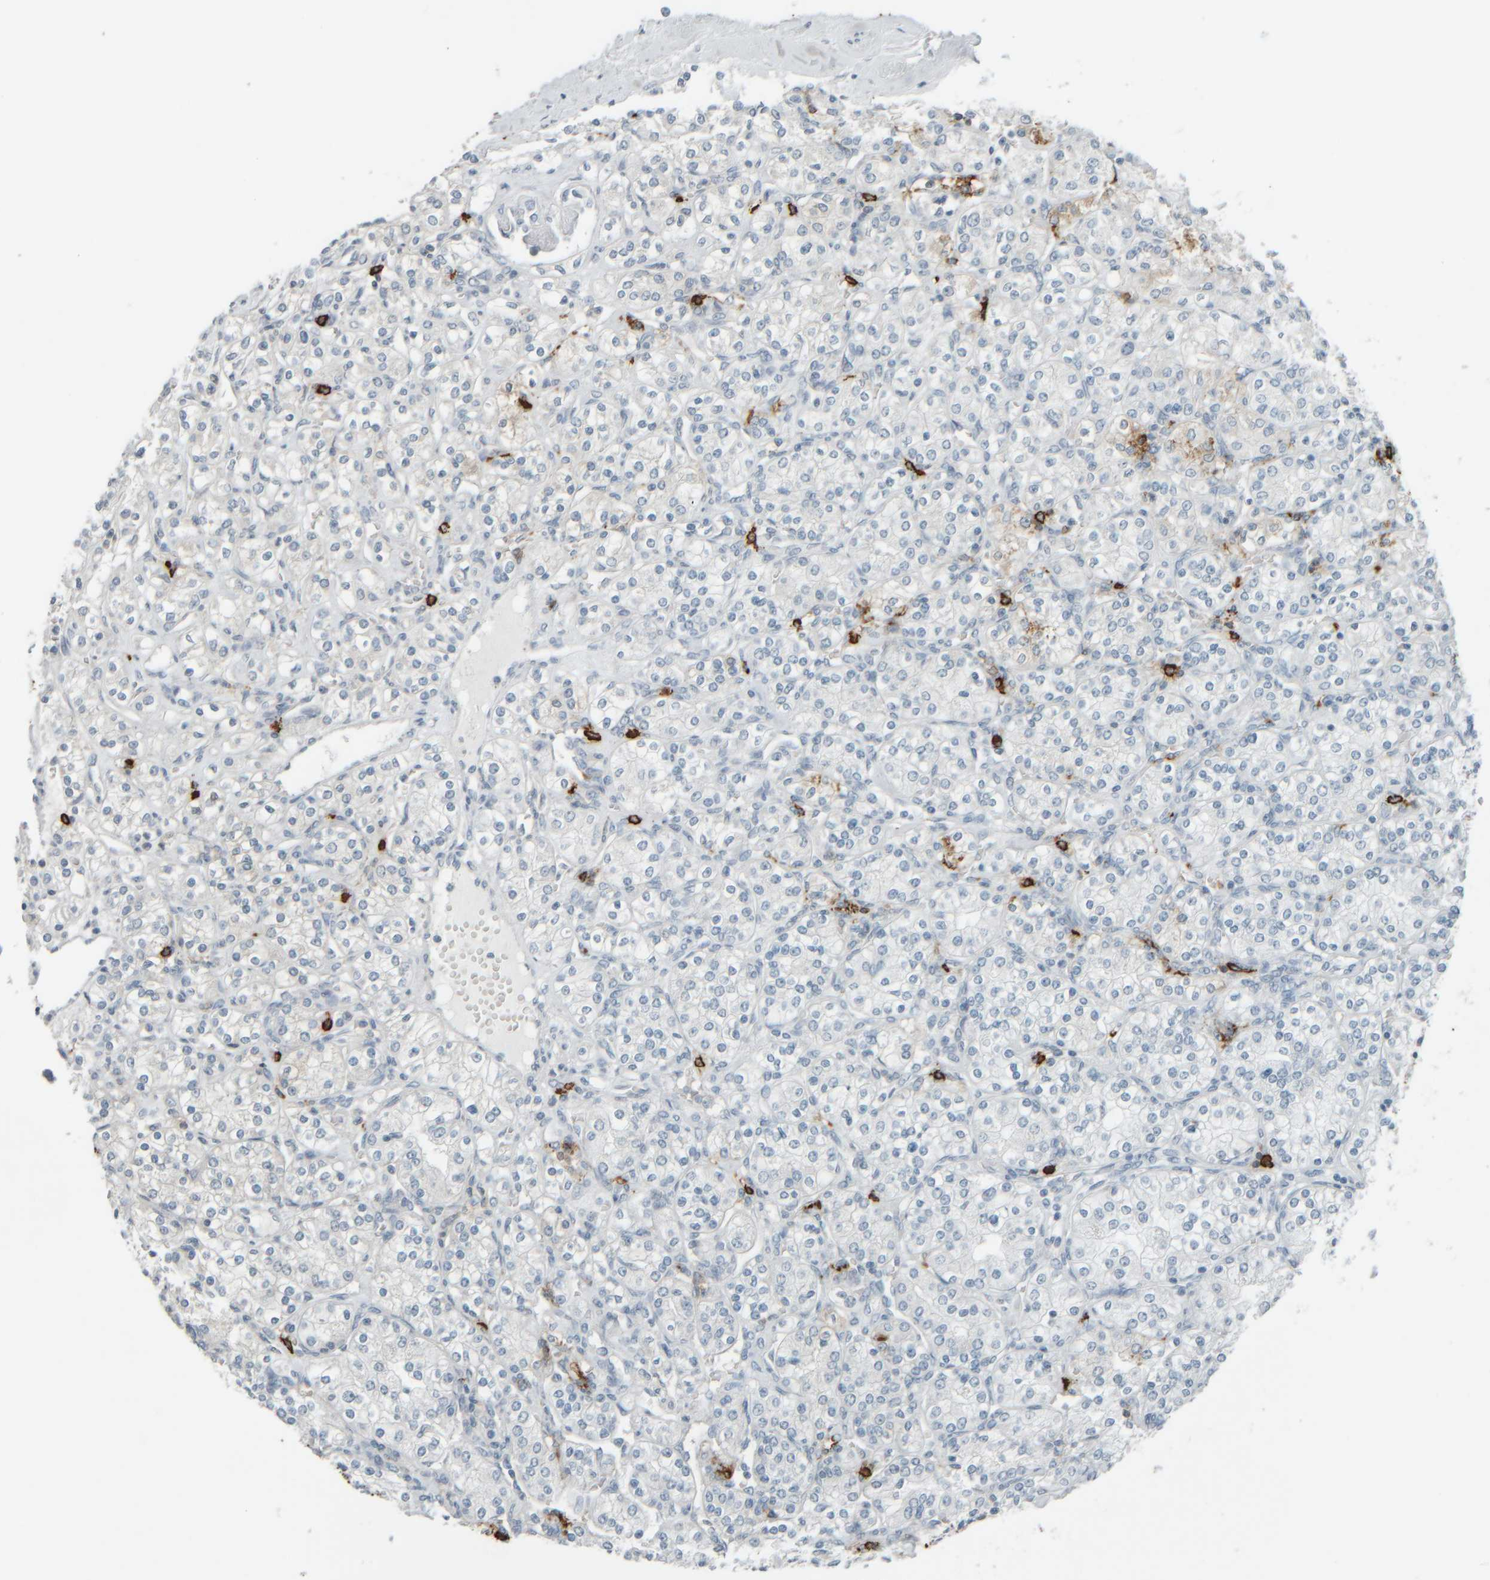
{"staining": {"intensity": "negative", "quantity": "none", "location": "none"}, "tissue": "renal cancer", "cell_type": "Tumor cells", "image_type": "cancer", "snomed": [{"axis": "morphology", "description": "Adenocarcinoma, NOS"}, {"axis": "topography", "description": "Kidney"}], "caption": "Immunohistochemical staining of human adenocarcinoma (renal) exhibits no significant expression in tumor cells. (DAB IHC visualized using brightfield microscopy, high magnification).", "gene": "TPSAB1", "patient": {"sex": "male", "age": 77}}